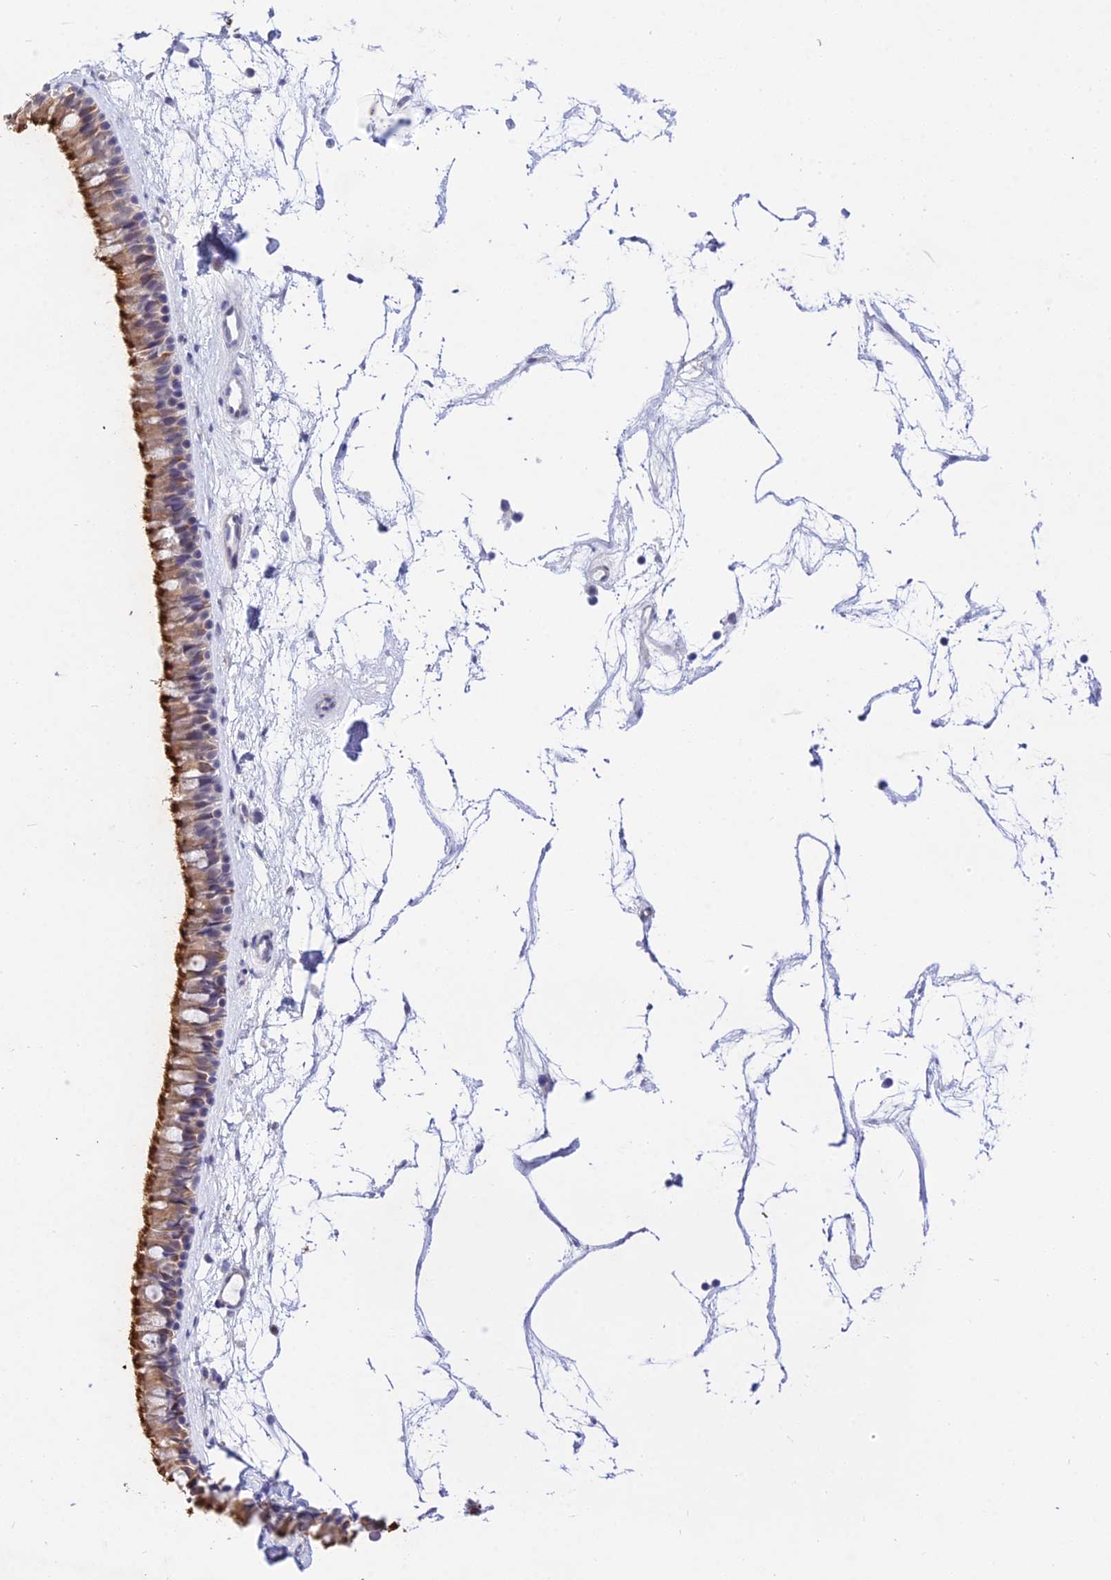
{"staining": {"intensity": "strong", "quantity": "25%-75%", "location": "cytoplasmic/membranous"}, "tissue": "nasopharynx", "cell_type": "Respiratory epithelial cells", "image_type": "normal", "snomed": [{"axis": "morphology", "description": "Normal tissue, NOS"}, {"axis": "topography", "description": "Nasopharynx"}], "caption": "A high amount of strong cytoplasmic/membranous positivity is identified in approximately 25%-75% of respiratory epithelial cells in normal nasopharynx.", "gene": "DEFB107A", "patient": {"sex": "male", "age": 64}}